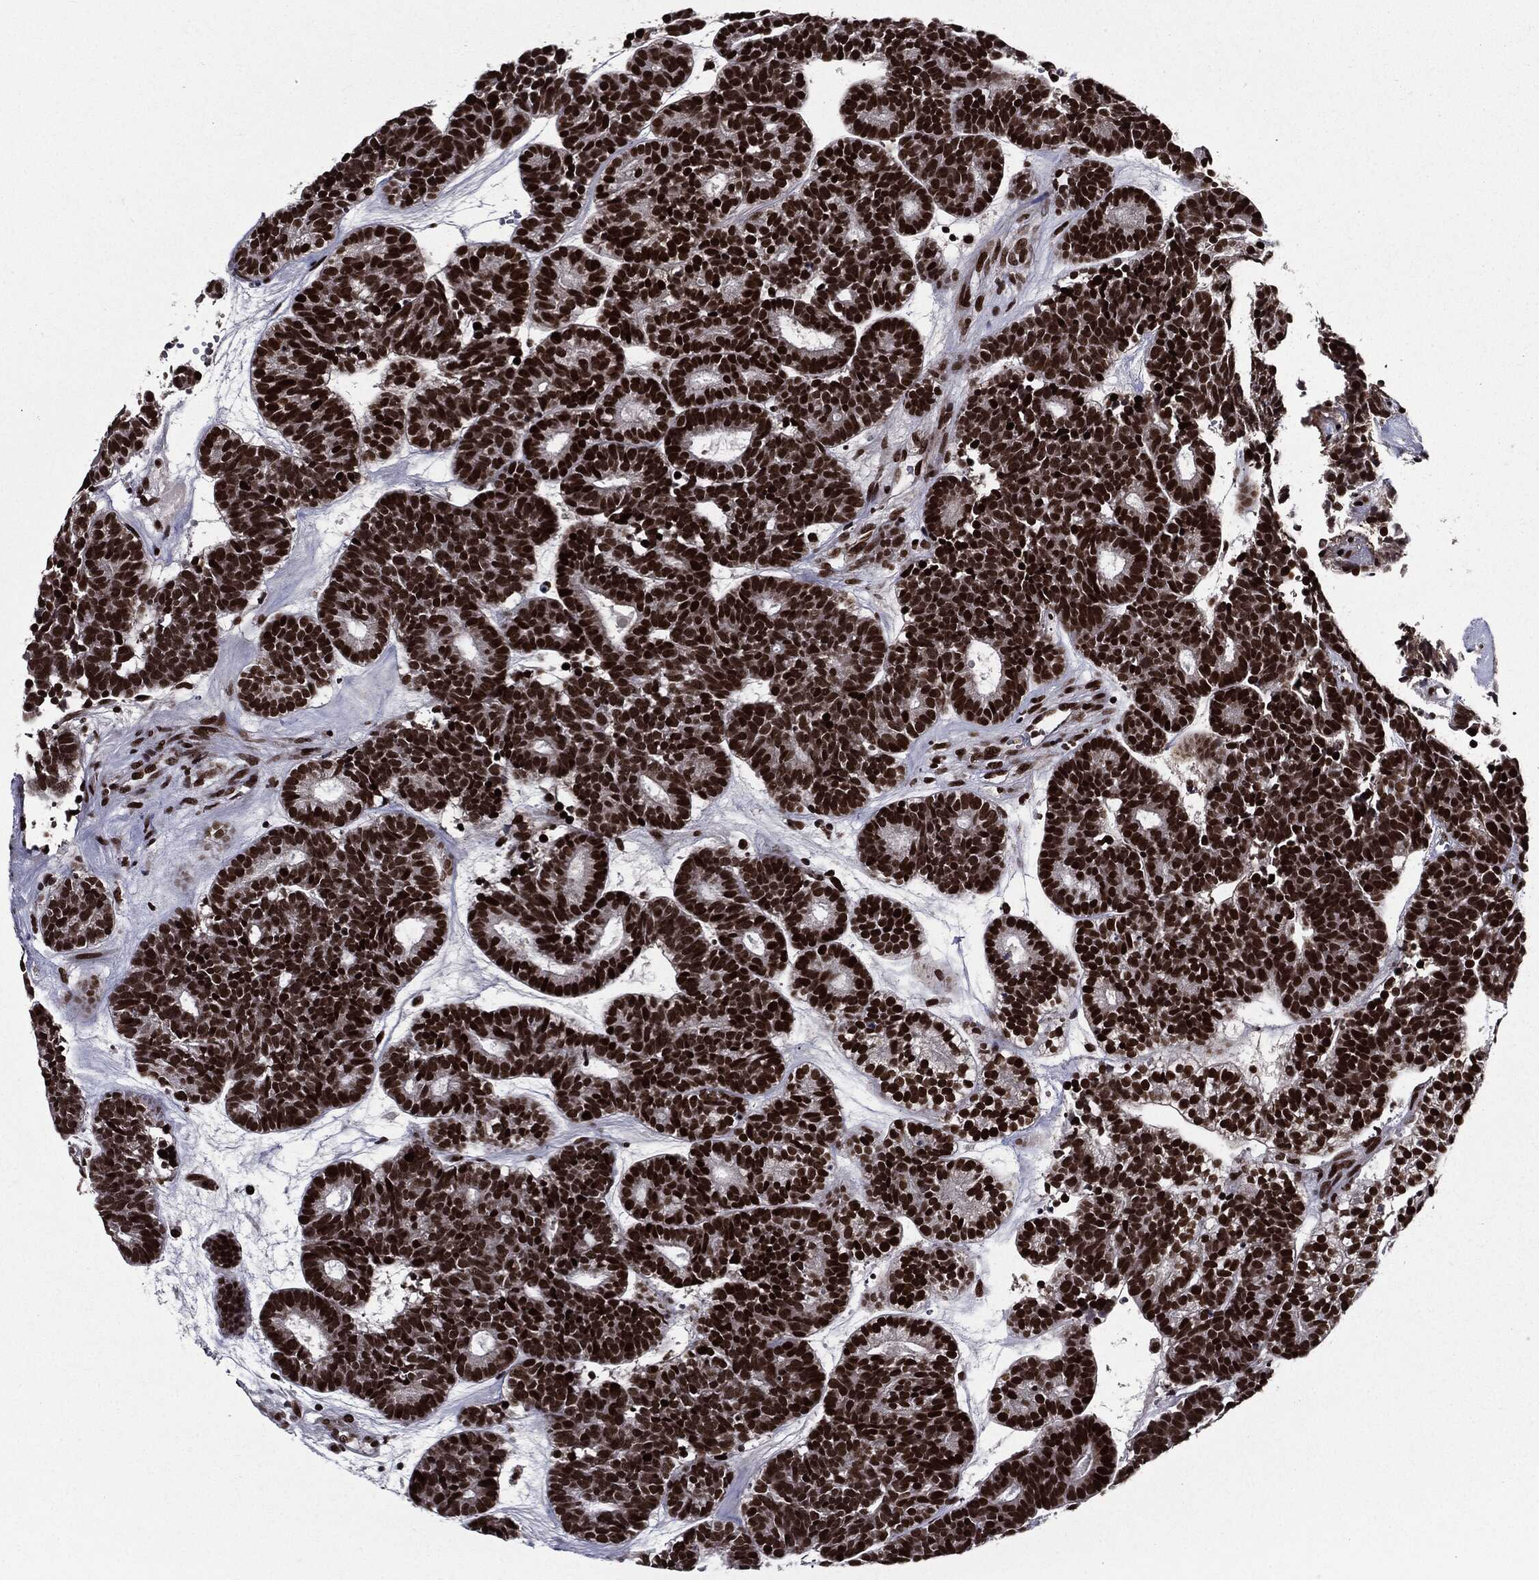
{"staining": {"intensity": "strong", "quantity": ">75%", "location": "nuclear"}, "tissue": "head and neck cancer", "cell_type": "Tumor cells", "image_type": "cancer", "snomed": [{"axis": "morphology", "description": "Adenocarcinoma, NOS"}, {"axis": "topography", "description": "Head-Neck"}], "caption": "This photomicrograph reveals IHC staining of adenocarcinoma (head and neck), with high strong nuclear staining in approximately >75% of tumor cells.", "gene": "ZFP91", "patient": {"sex": "female", "age": 81}}